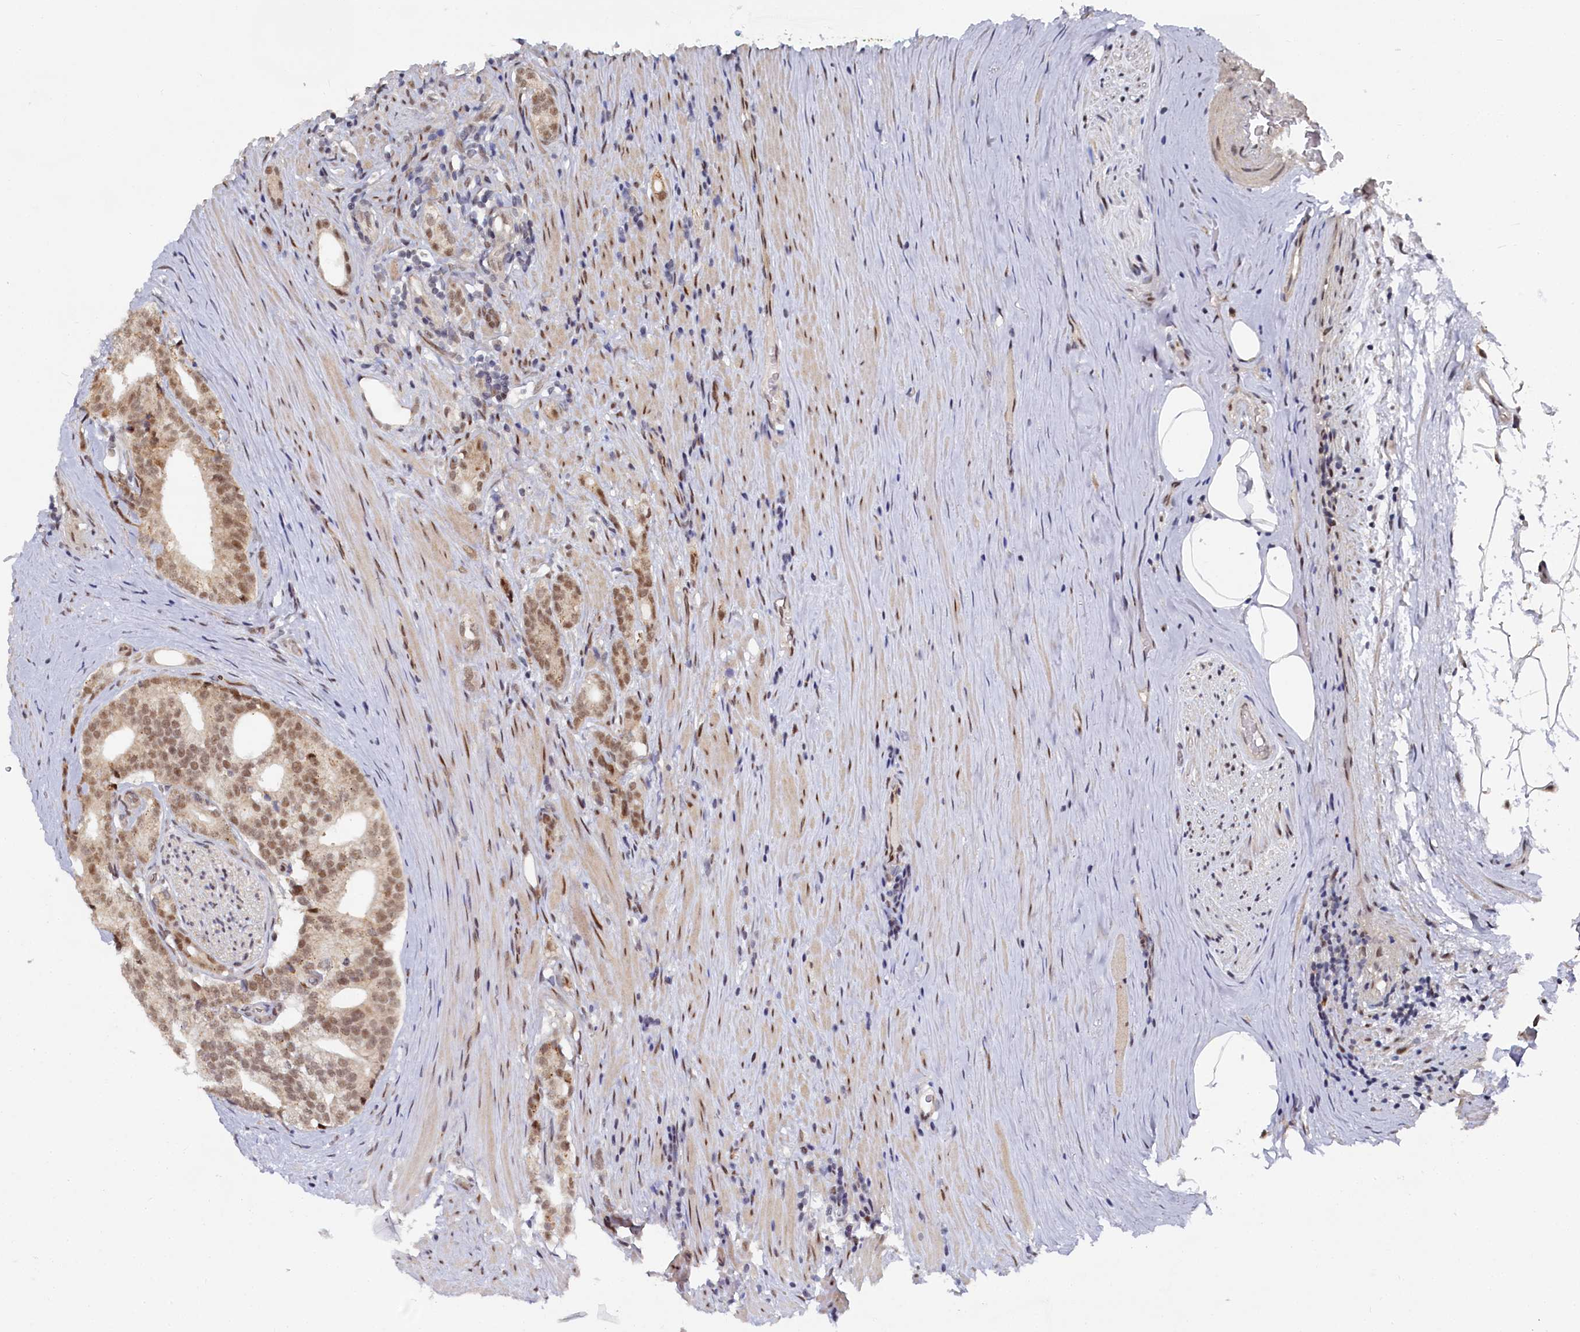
{"staining": {"intensity": "moderate", "quantity": "25%-75%", "location": "nuclear"}, "tissue": "prostate cancer", "cell_type": "Tumor cells", "image_type": "cancer", "snomed": [{"axis": "morphology", "description": "Adenocarcinoma, Low grade"}, {"axis": "topography", "description": "Prostate"}], "caption": "Immunohistochemical staining of prostate adenocarcinoma (low-grade) displays medium levels of moderate nuclear protein expression in about 25%-75% of tumor cells.", "gene": "BUB3", "patient": {"sex": "male", "age": 71}}